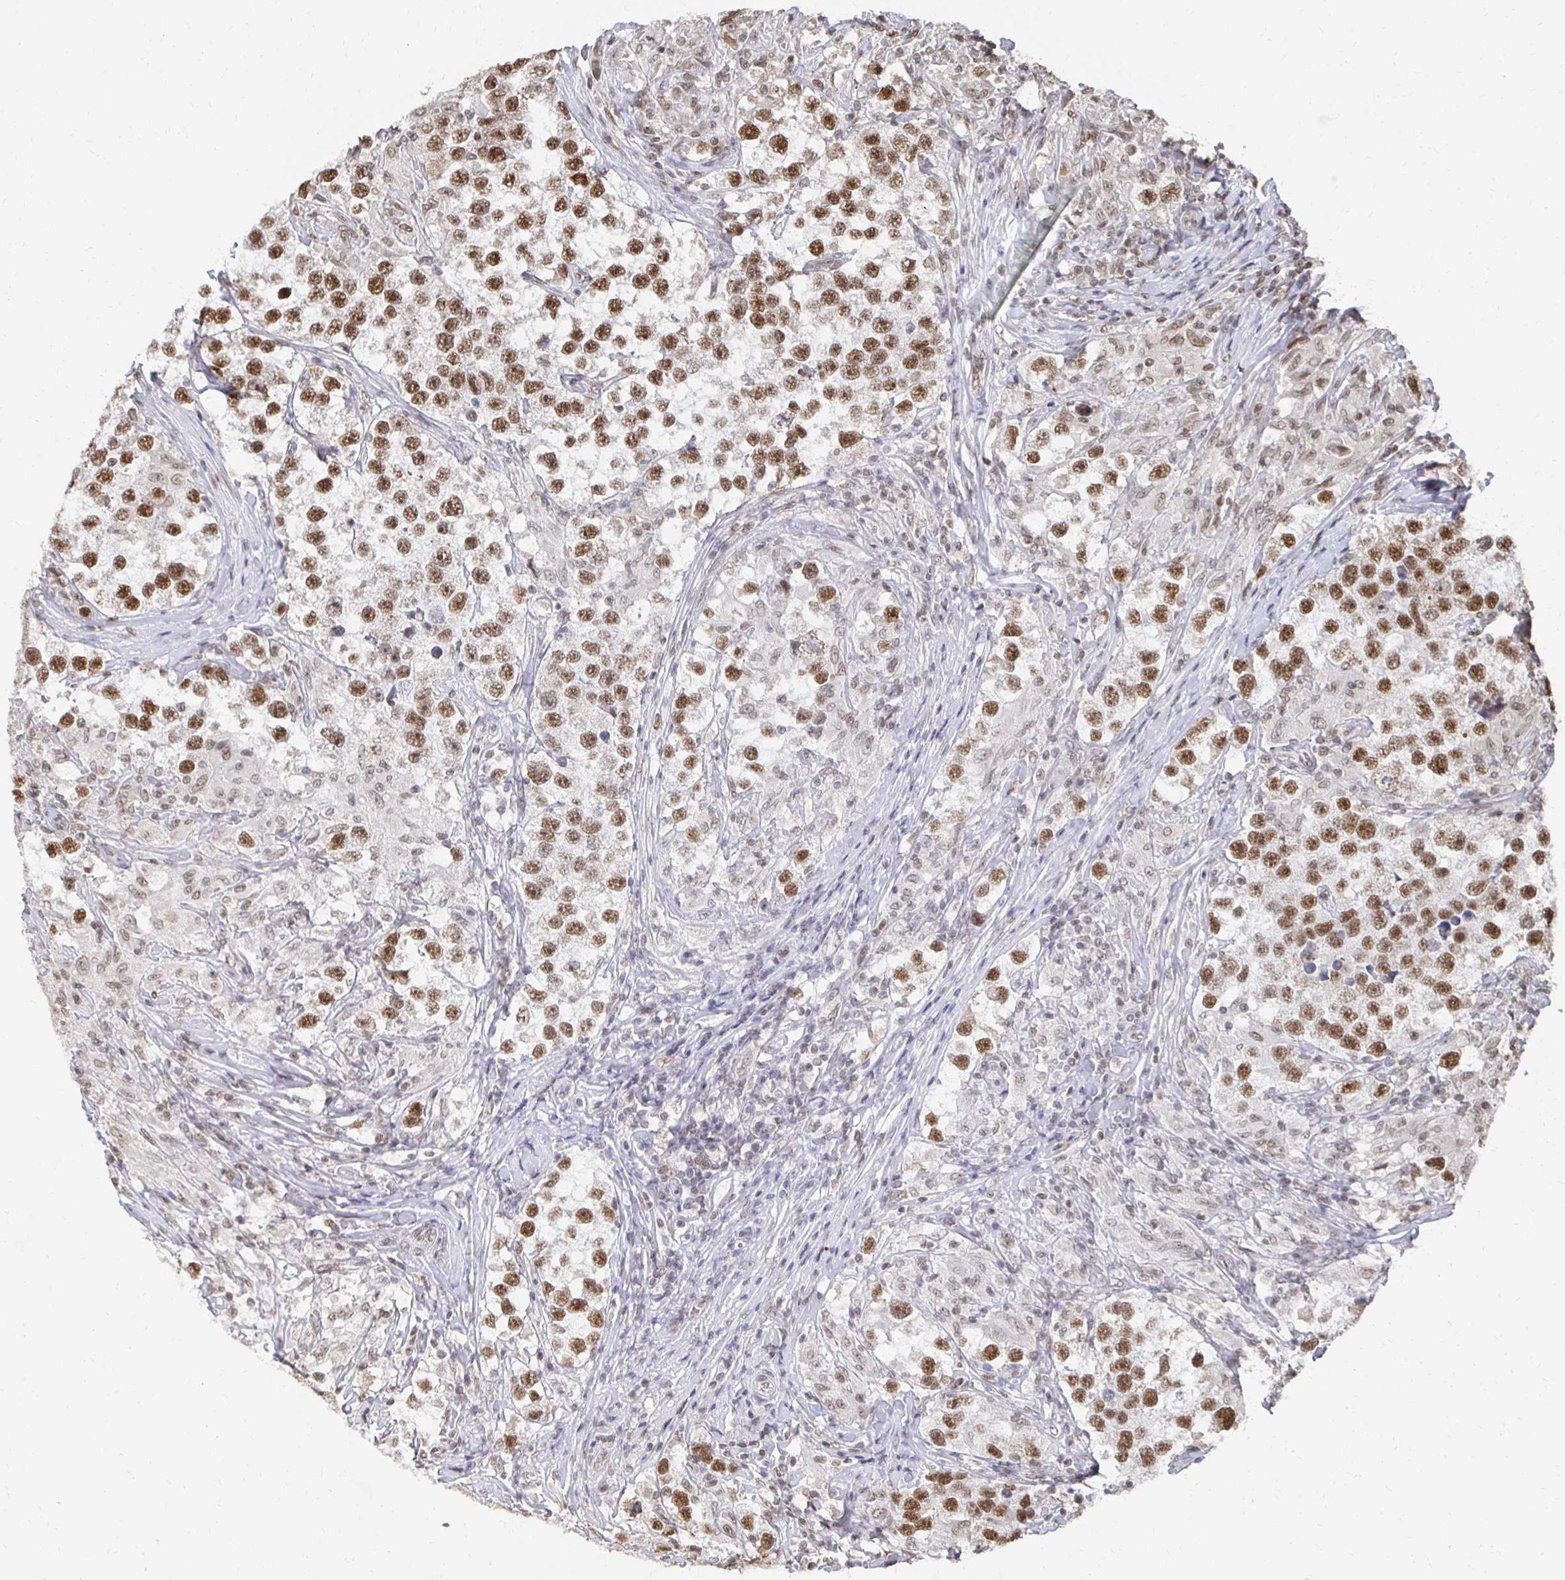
{"staining": {"intensity": "moderate", "quantity": ">75%", "location": "nuclear"}, "tissue": "testis cancer", "cell_type": "Tumor cells", "image_type": "cancer", "snomed": [{"axis": "morphology", "description": "Seminoma, NOS"}, {"axis": "topography", "description": "Testis"}], "caption": "Testis seminoma tissue reveals moderate nuclear expression in about >75% of tumor cells (DAB (3,3'-diaminobenzidine) IHC, brown staining for protein, blue staining for nuclei).", "gene": "GTF3C6", "patient": {"sex": "male", "age": 46}}